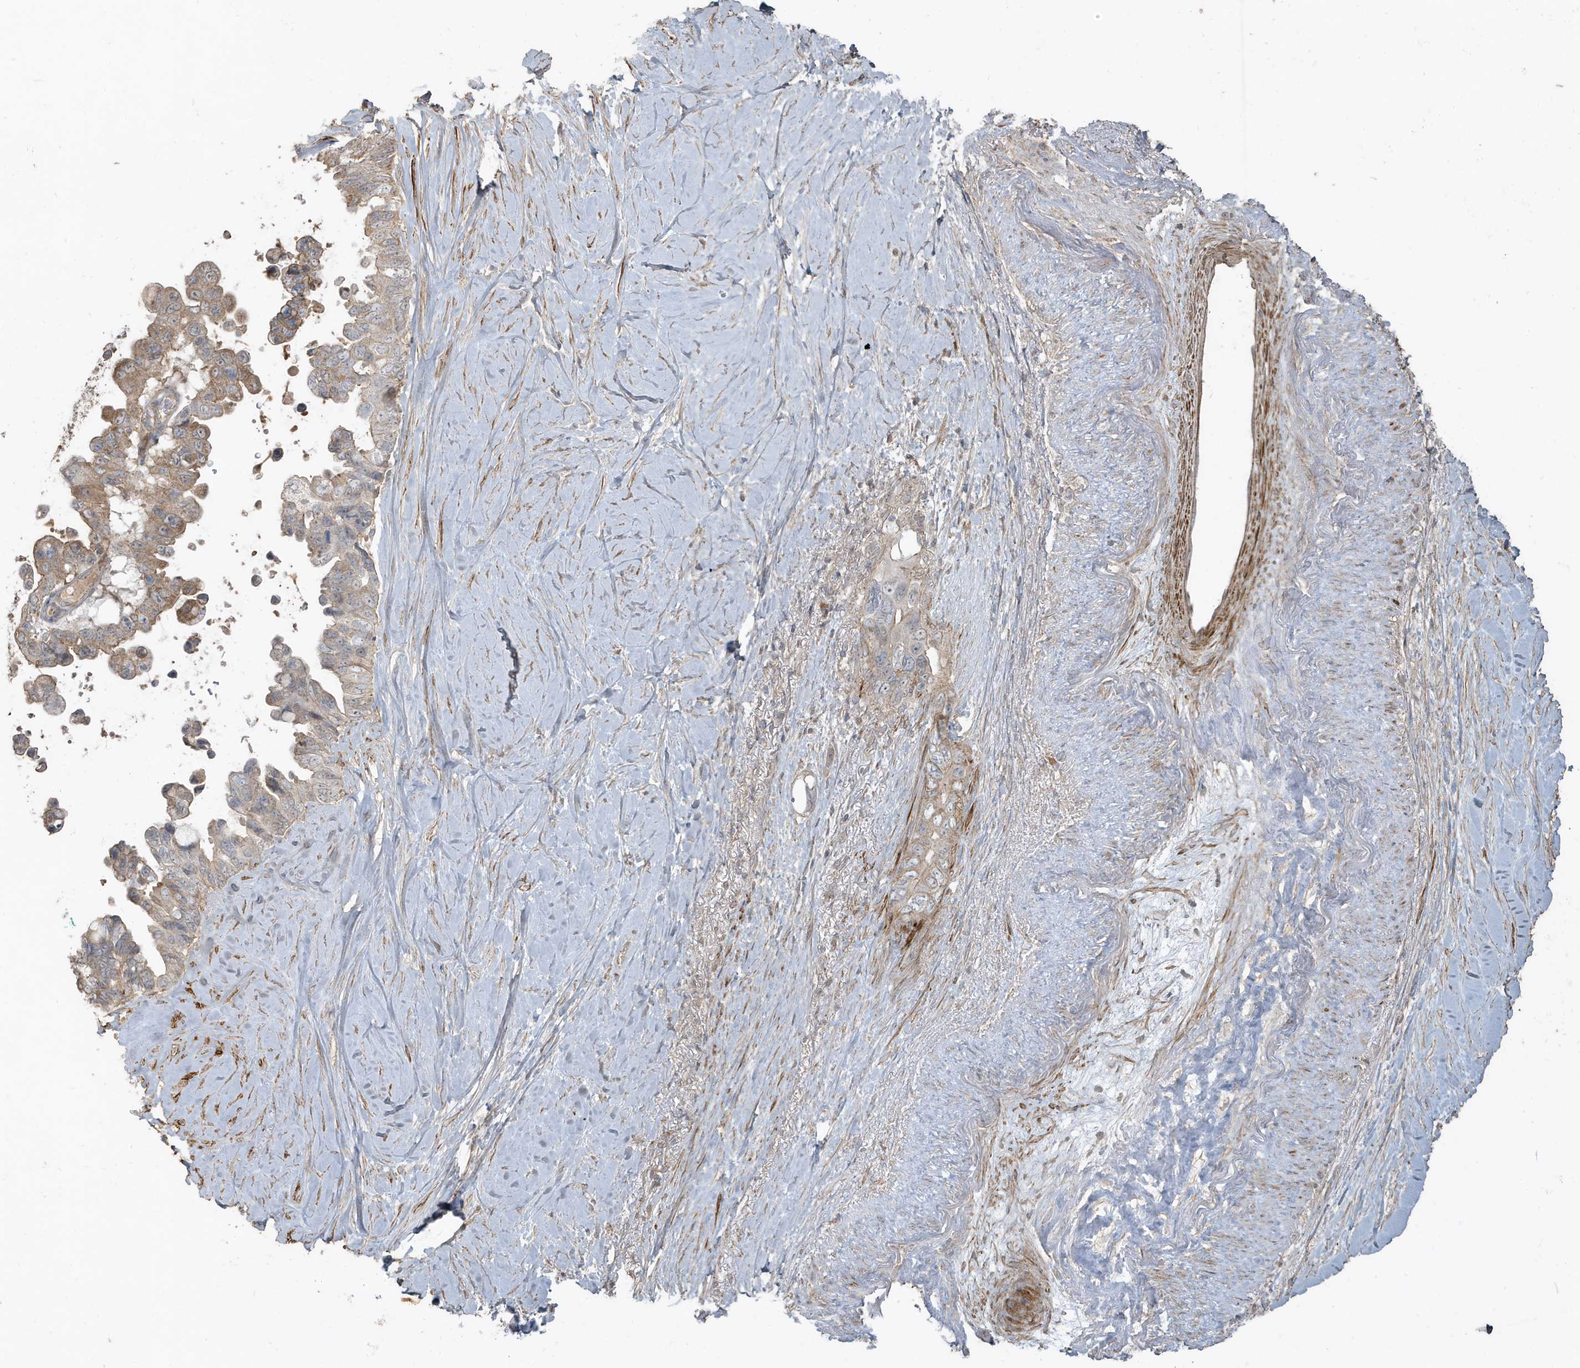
{"staining": {"intensity": "weak", "quantity": "25%-75%", "location": "cytoplasmic/membranous"}, "tissue": "pancreatic cancer", "cell_type": "Tumor cells", "image_type": "cancer", "snomed": [{"axis": "morphology", "description": "Adenocarcinoma, NOS"}, {"axis": "topography", "description": "Pancreas"}], "caption": "Tumor cells reveal weak cytoplasmic/membranous positivity in approximately 25%-75% of cells in pancreatic adenocarcinoma. (Stains: DAB in brown, nuclei in blue, Microscopy: brightfield microscopy at high magnification).", "gene": "PRRT3", "patient": {"sex": "female", "age": 72}}